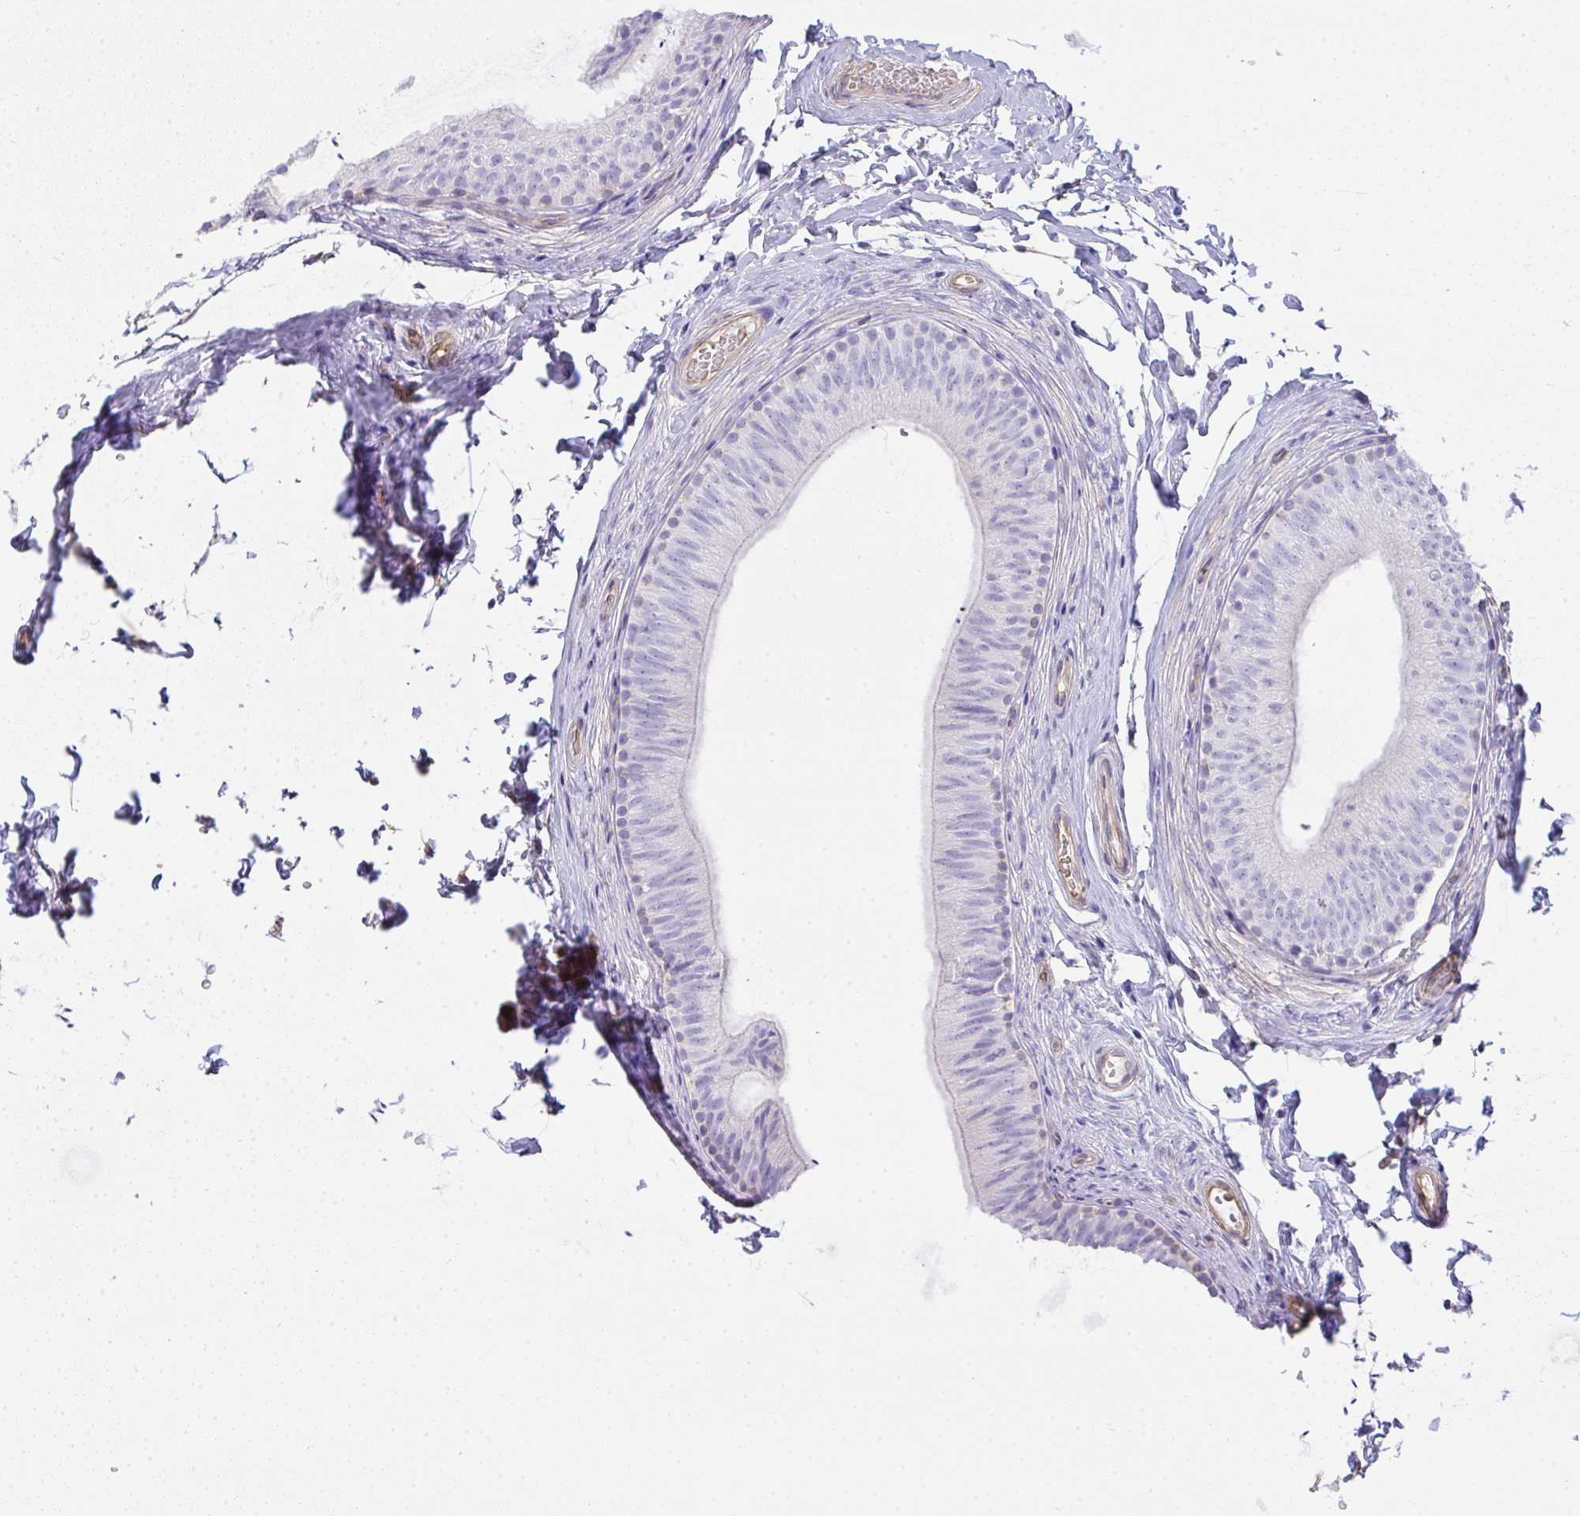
{"staining": {"intensity": "strong", "quantity": "<25%", "location": "cytoplasmic/membranous"}, "tissue": "epididymis", "cell_type": "Glandular cells", "image_type": "normal", "snomed": [{"axis": "morphology", "description": "Normal tissue, NOS"}, {"axis": "topography", "description": "Epididymis, spermatic cord, NOS"}, {"axis": "topography", "description": "Epididymis"}, {"axis": "topography", "description": "Peripheral nerve tissue"}], "caption": "This histopathology image demonstrates IHC staining of benign human epididymis, with medium strong cytoplasmic/membranous expression in about <25% of glandular cells.", "gene": "TNFAIP8", "patient": {"sex": "male", "age": 29}}